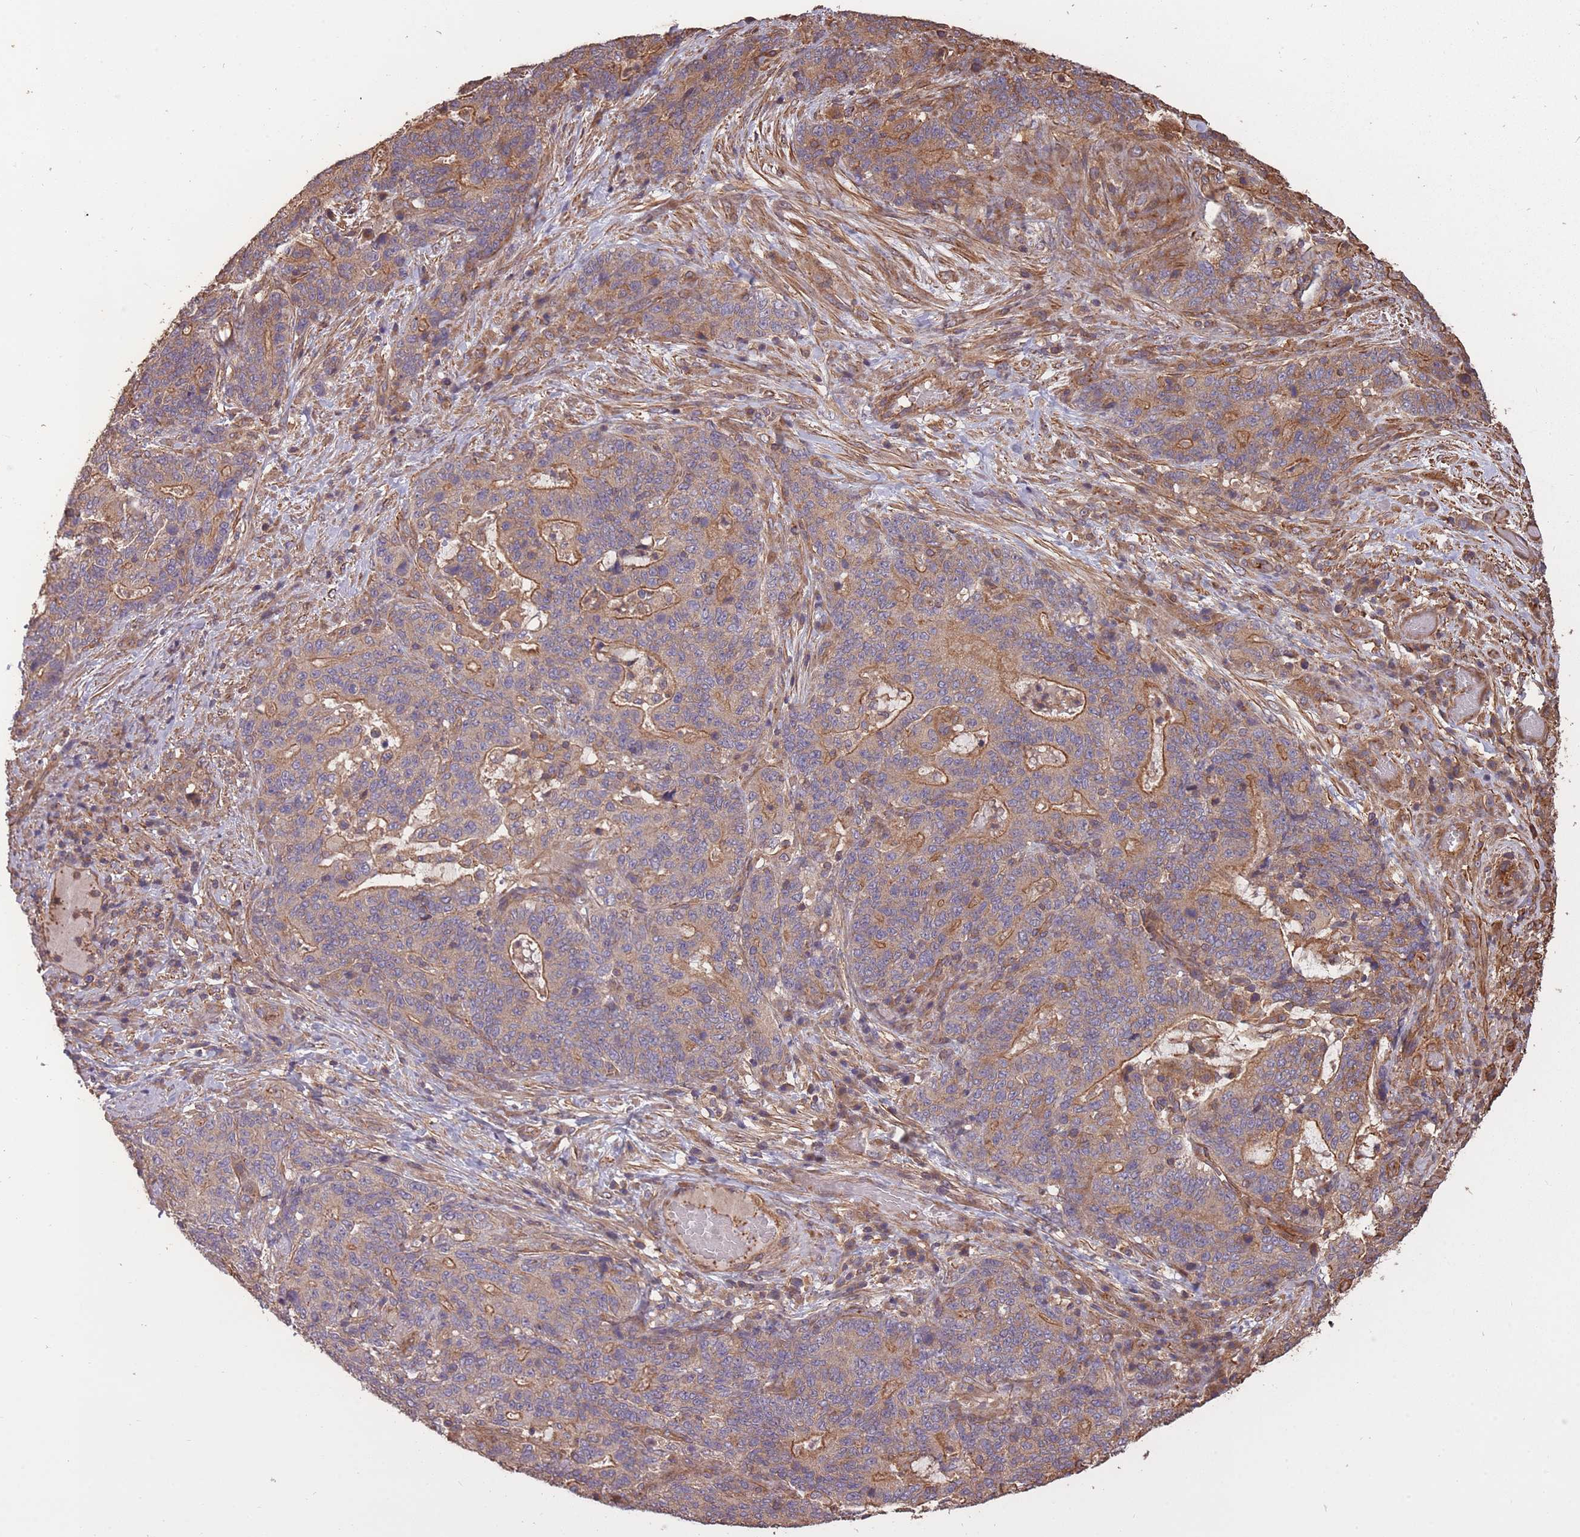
{"staining": {"intensity": "moderate", "quantity": ">75%", "location": "cytoplasmic/membranous"}, "tissue": "stomach cancer", "cell_type": "Tumor cells", "image_type": "cancer", "snomed": [{"axis": "morphology", "description": "Normal tissue, NOS"}, {"axis": "morphology", "description": "Adenocarcinoma, NOS"}, {"axis": "topography", "description": "Stomach"}], "caption": "High-magnification brightfield microscopy of stomach cancer stained with DAB (3,3'-diaminobenzidine) (brown) and counterstained with hematoxylin (blue). tumor cells exhibit moderate cytoplasmic/membranous staining is appreciated in about>75% of cells.", "gene": "ARMH3", "patient": {"sex": "female", "age": 64}}